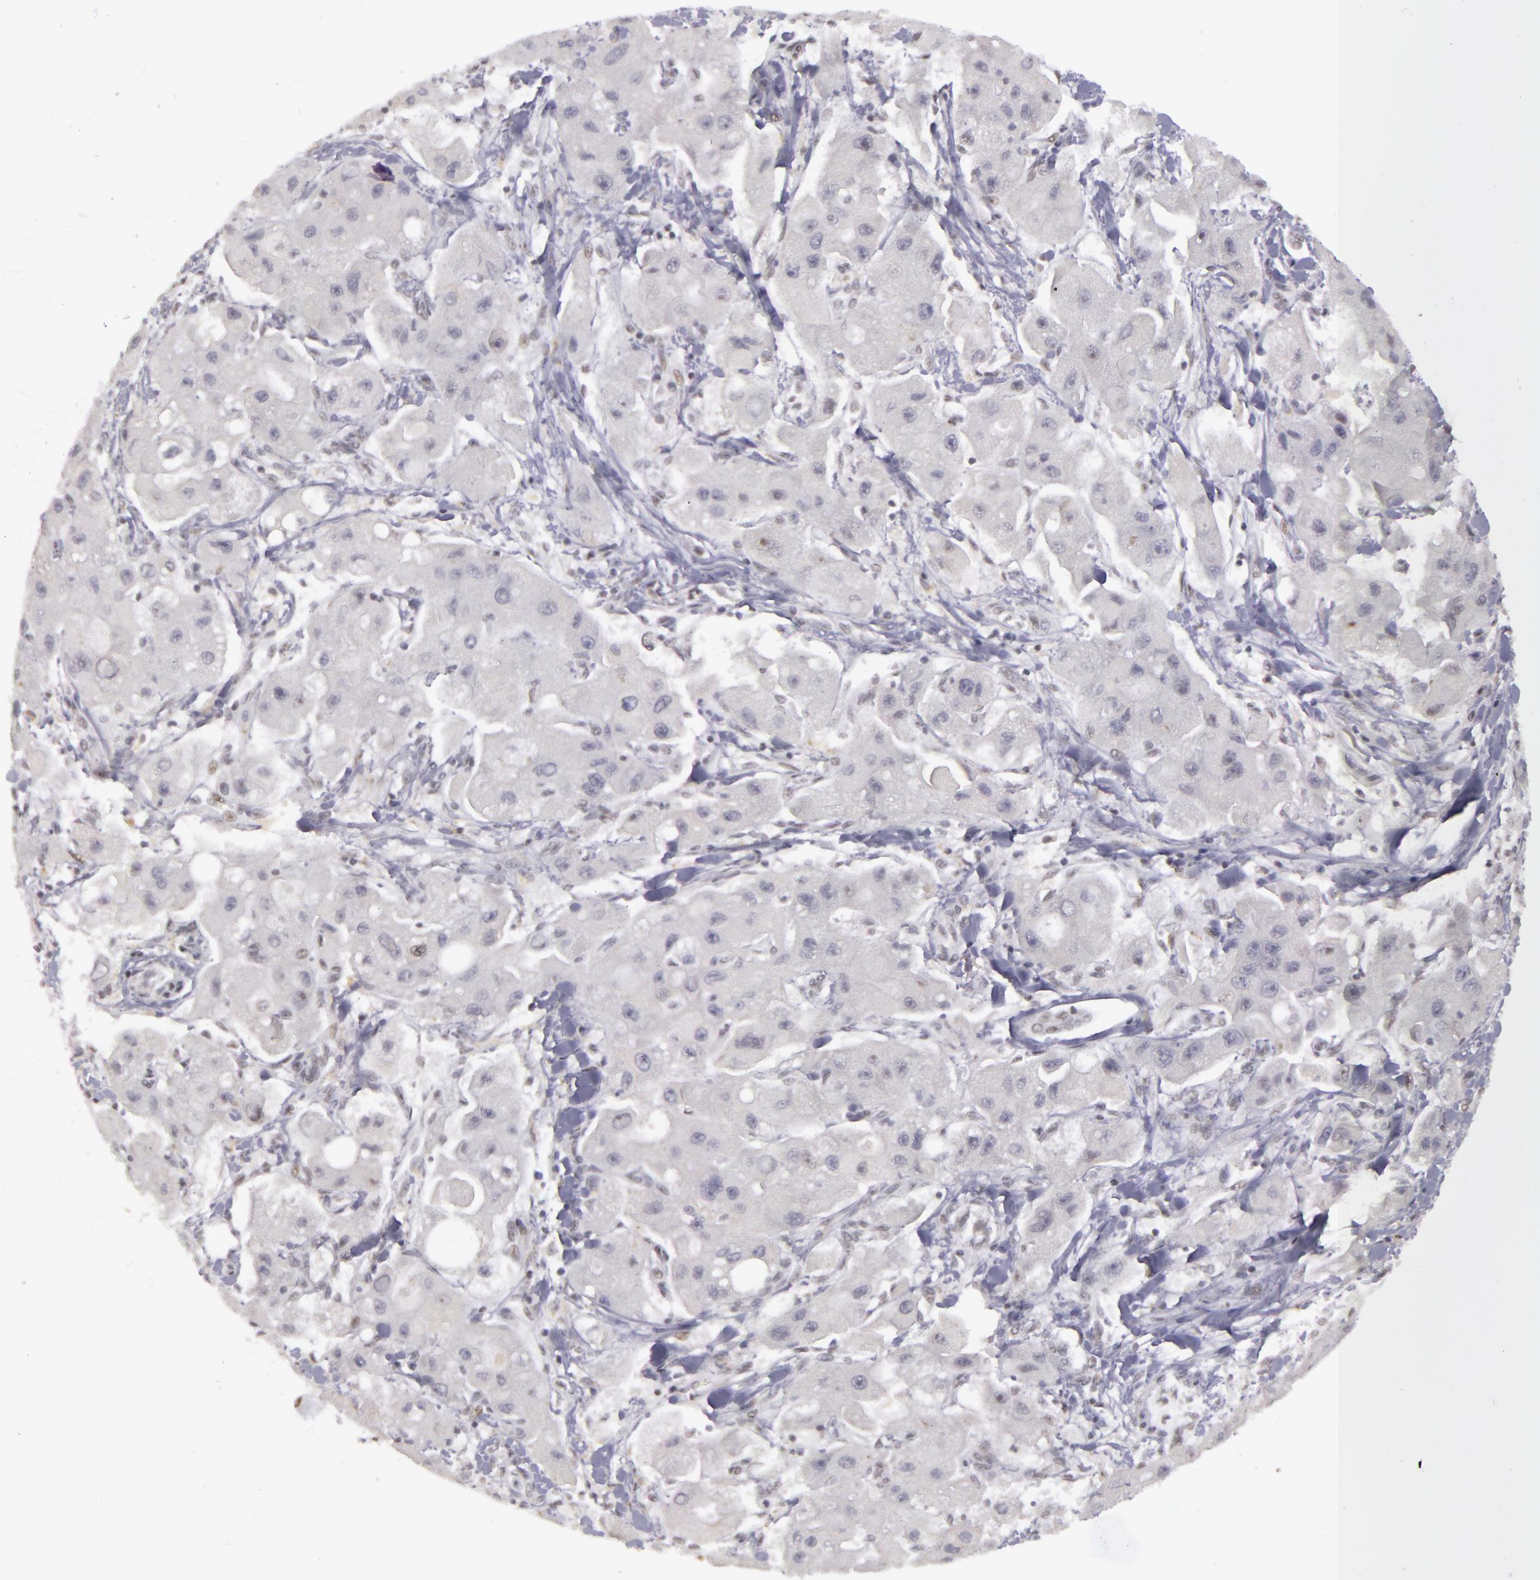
{"staining": {"intensity": "negative", "quantity": "none", "location": "none"}, "tissue": "liver cancer", "cell_type": "Tumor cells", "image_type": "cancer", "snomed": [{"axis": "morphology", "description": "Carcinoma, Hepatocellular, NOS"}, {"axis": "topography", "description": "Liver"}], "caption": "There is no significant staining in tumor cells of liver cancer. (DAB (3,3'-diaminobenzidine) immunohistochemistry visualized using brightfield microscopy, high magnification).", "gene": "RRP7A", "patient": {"sex": "male", "age": 24}}